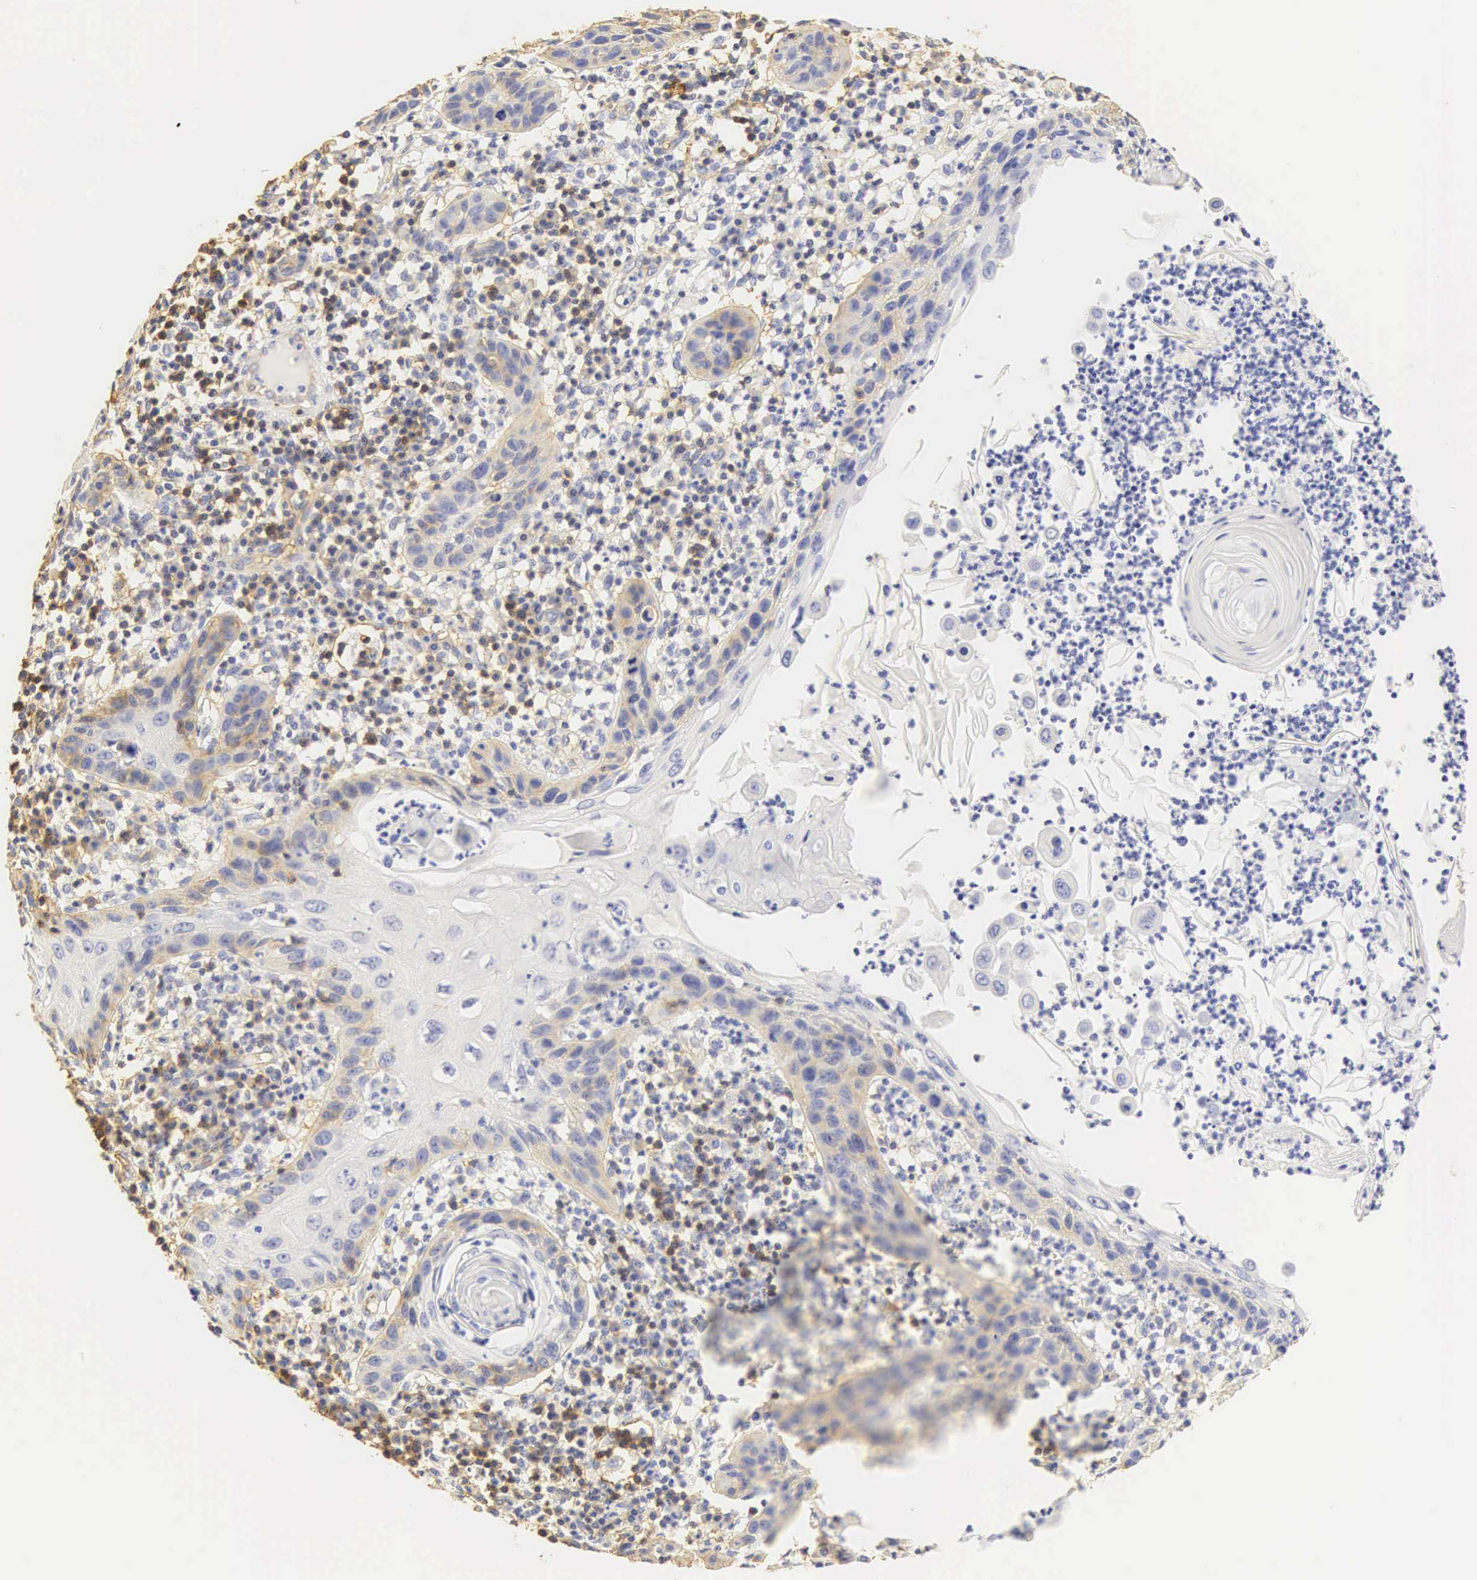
{"staining": {"intensity": "weak", "quantity": "25%-75%", "location": "cytoplasmic/membranous"}, "tissue": "skin cancer", "cell_type": "Tumor cells", "image_type": "cancer", "snomed": [{"axis": "morphology", "description": "Squamous cell carcinoma, NOS"}, {"axis": "topography", "description": "Skin"}], "caption": "IHC photomicrograph of squamous cell carcinoma (skin) stained for a protein (brown), which shows low levels of weak cytoplasmic/membranous positivity in approximately 25%-75% of tumor cells.", "gene": "CD99", "patient": {"sex": "female", "age": 74}}